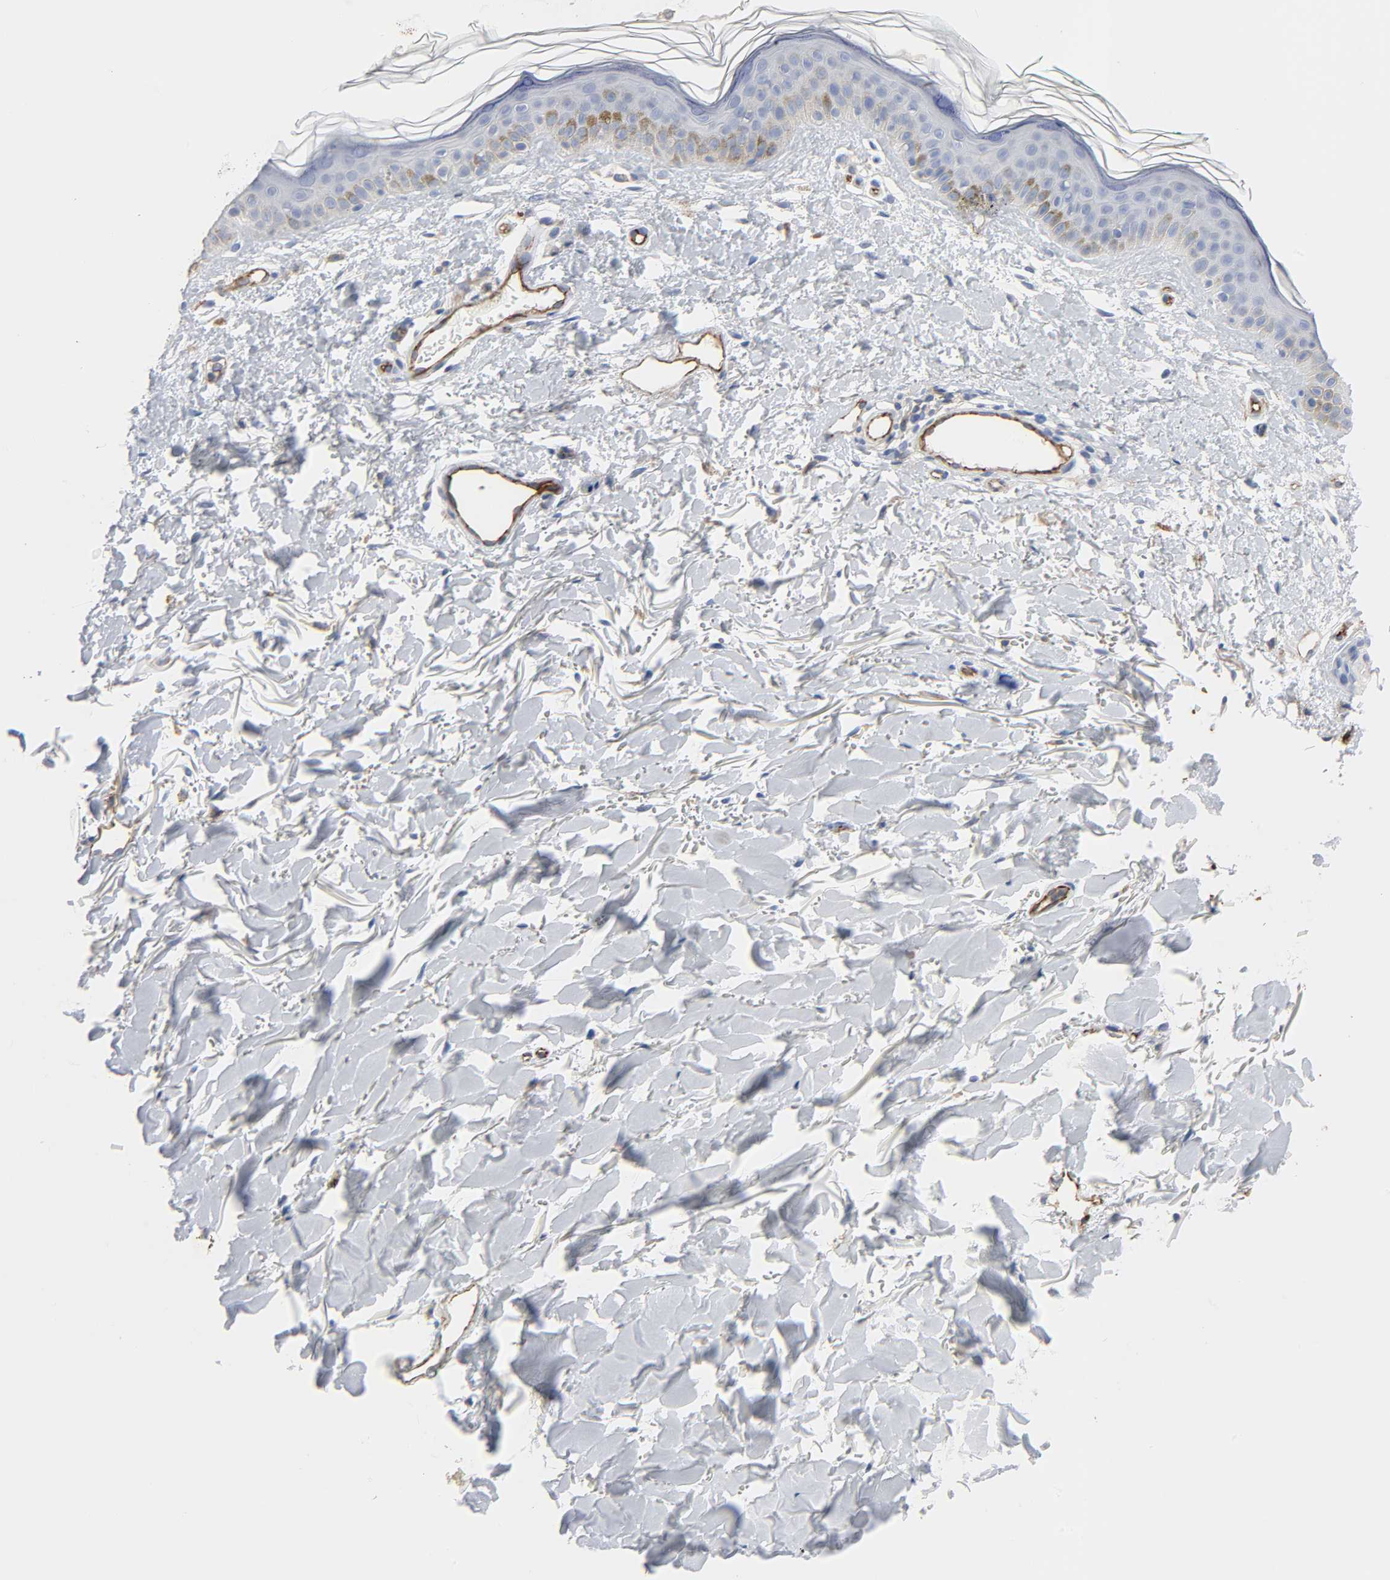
{"staining": {"intensity": "negative", "quantity": "none", "location": "none"}, "tissue": "skin", "cell_type": "Fibroblasts", "image_type": "normal", "snomed": [{"axis": "morphology", "description": "Normal tissue, NOS"}, {"axis": "topography", "description": "Skin"}], "caption": "Protein analysis of unremarkable skin reveals no significant expression in fibroblasts.", "gene": "PECAM1", "patient": {"sex": "male", "age": 71}}